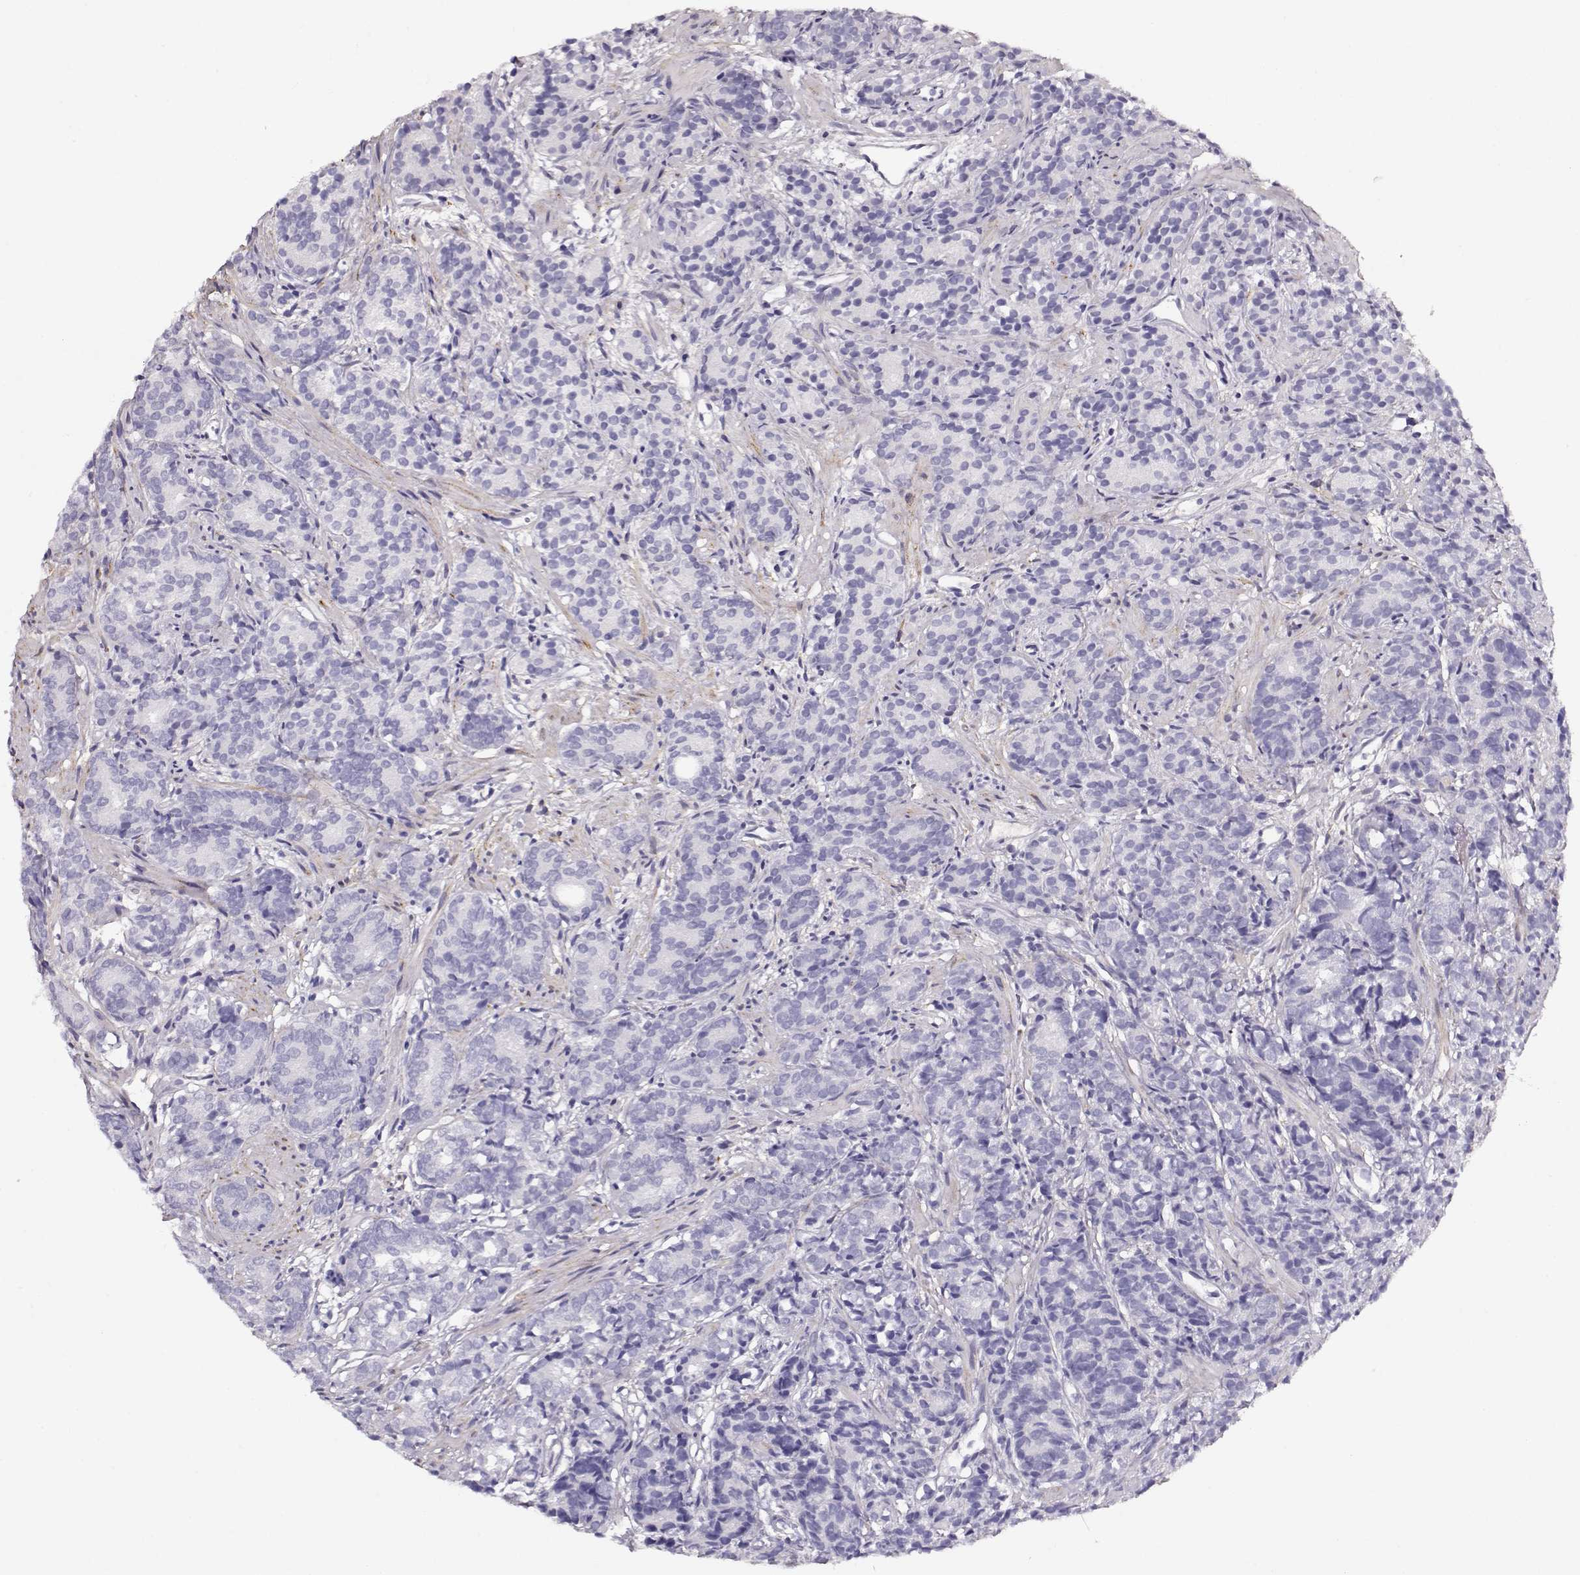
{"staining": {"intensity": "negative", "quantity": "none", "location": "none"}, "tissue": "prostate cancer", "cell_type": "Tumor cells", "image_type": "cancer", "snomed": [{"axis": "morphology", "description": "Adenocarcinoma, High grade"}, {"axis": "topography", "description": "Prostate"}], "caption": "The photomicrograph demonstrates no staining of tumor cells in high-grade adenocarcinoma (prostate).", "gene": "RBM44", "patient": {"sex": "male", "age": 84}}